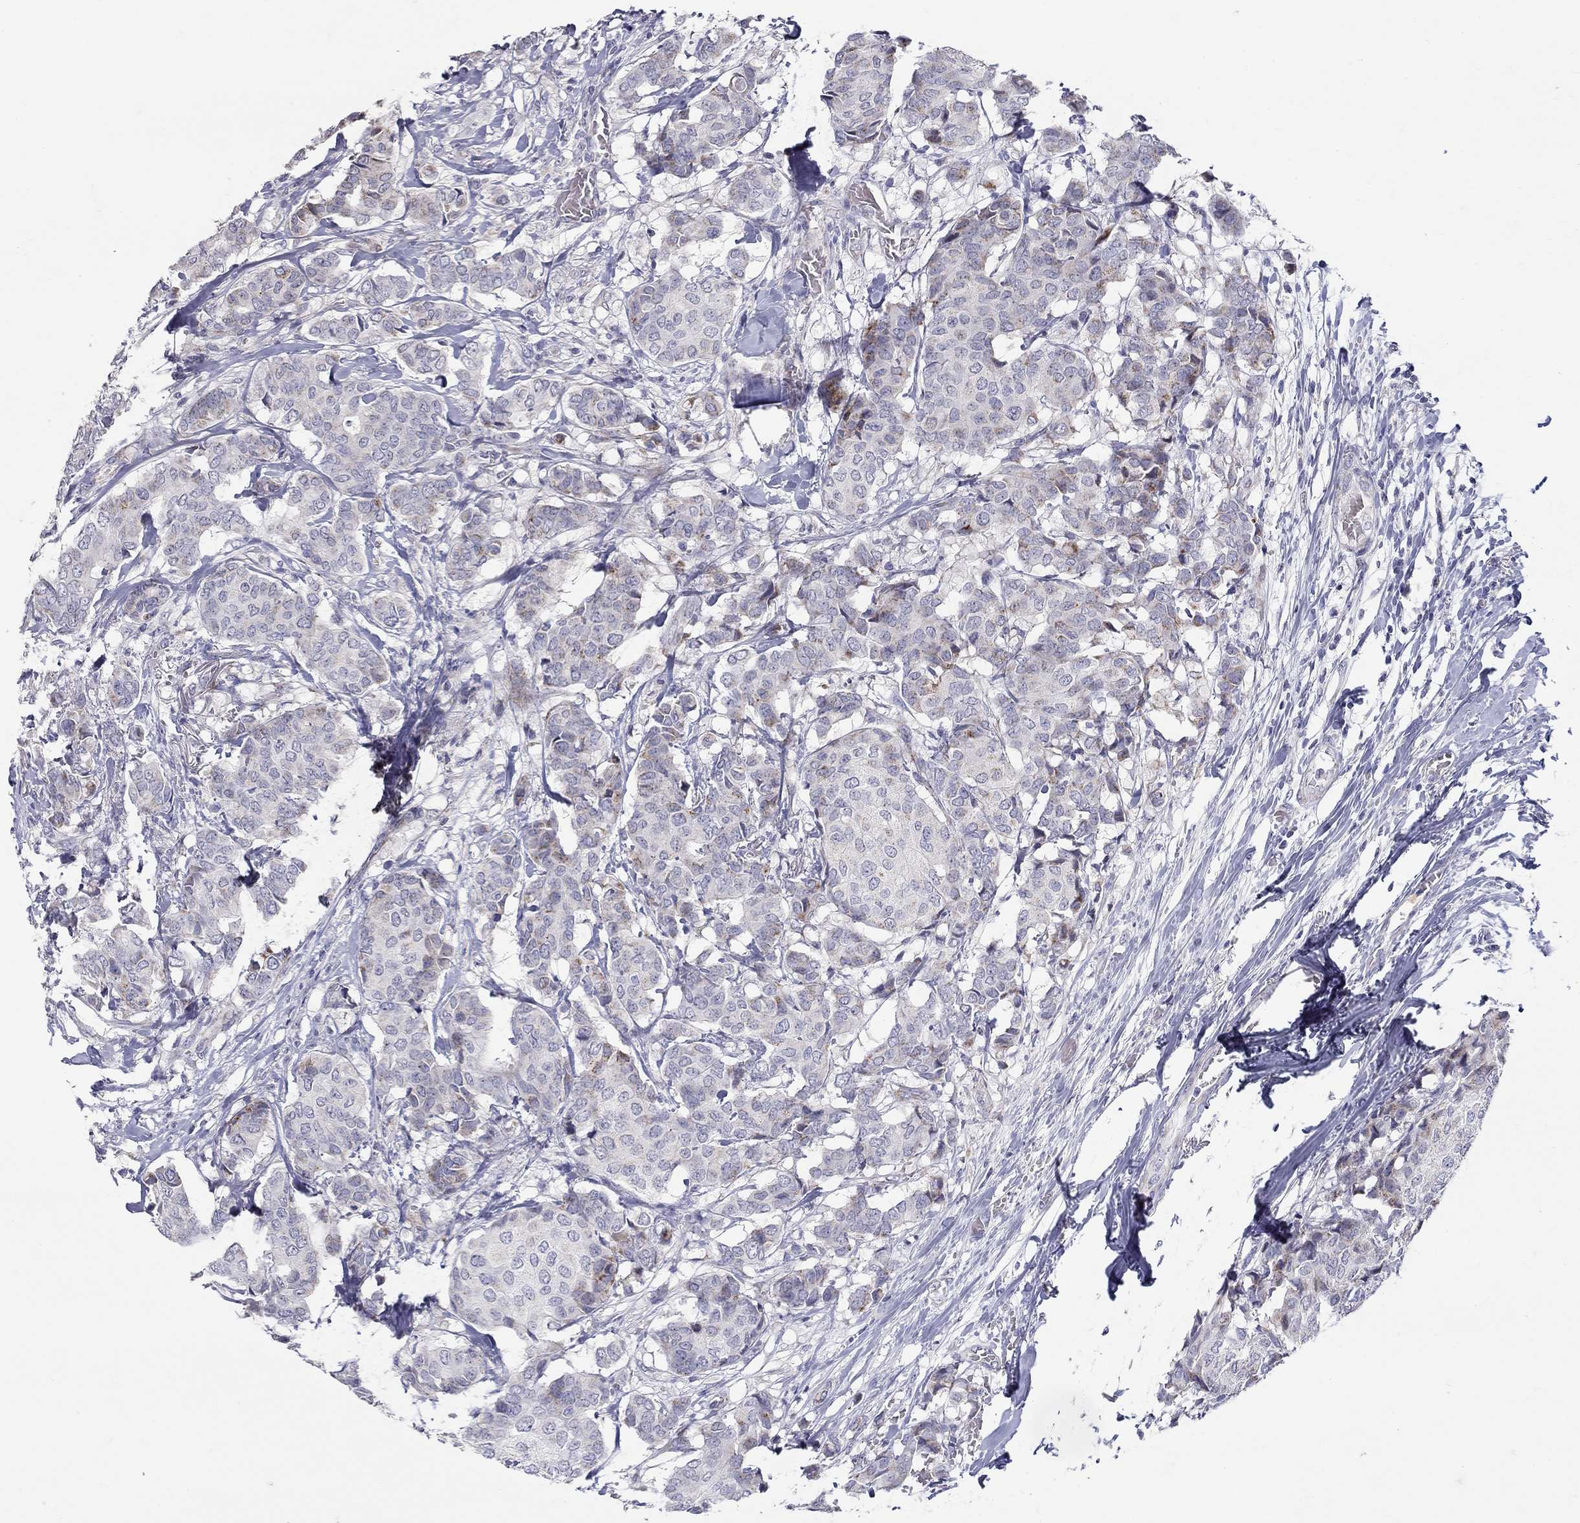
{"staining": {"intensity": "moderate", "quantity": "<25%", "location": "cytoplasmic/membranous"}, "tissue": "breast cancer", "cell_type": "Tumor cells", "image_type": "cancer", "snomed": [{"axis": "morphology", "description": "Duct carcinoma"}, {"axis": "topography", "description": "Breast"}], "caption": "DAB (3,3'-diaminobenzidine) immunohistochemical staining of breast cancer reveals moderate cytoplasmic/membranous protein positivity in about <25% of tumor cells. (DAB = brown stain, brightfield microscopy at high magnification).", "gene": "HMX2", "patient": {"sex": "female", "age": 75}}